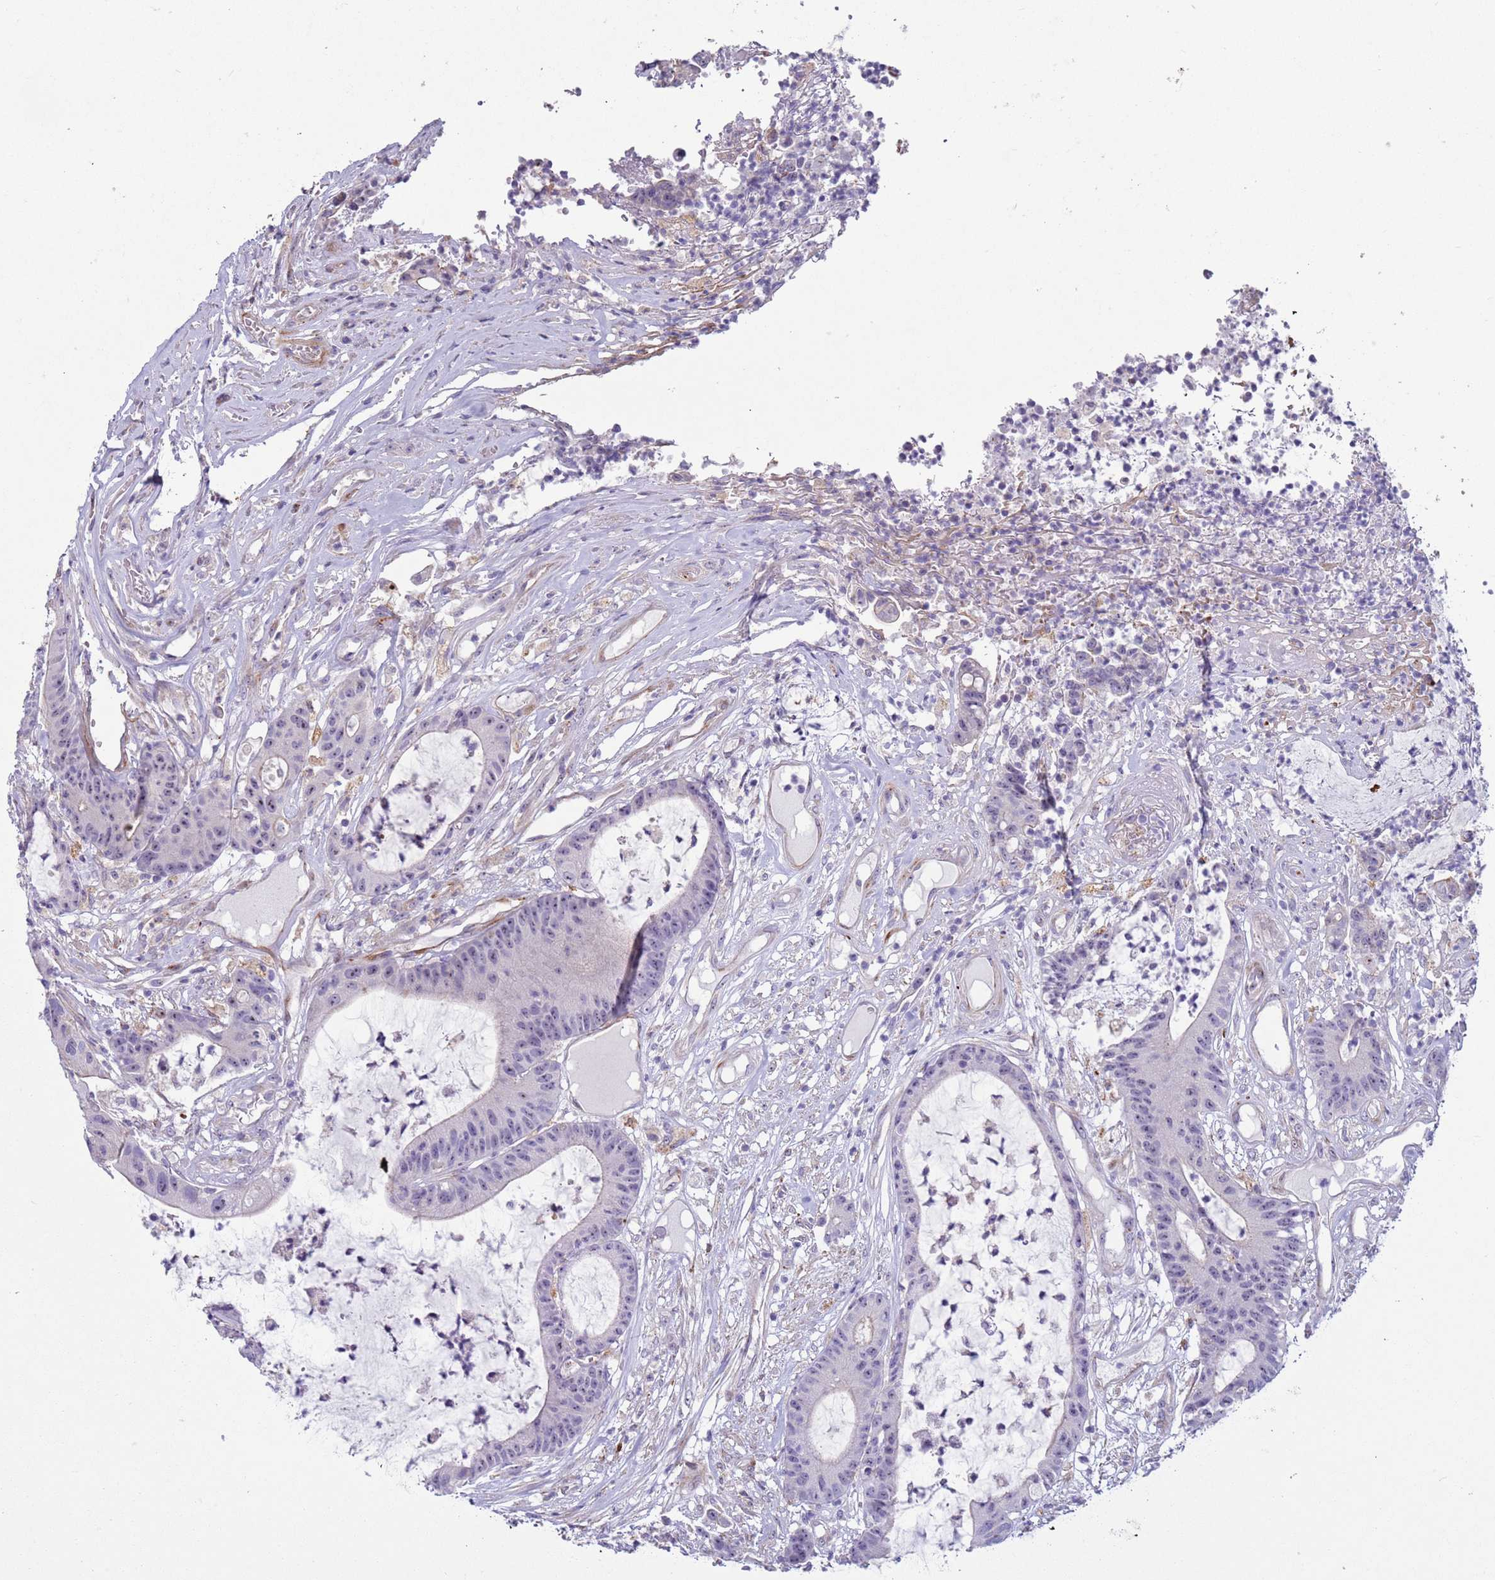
{"staining": {"intensity": "negative", "quantity": "none", "location": "none"}, "tissue": "colorectal cancer", "cell_type": "Tumor cells", "image_type": "cancer", "snomed": [{"axis": "morphology", "description": "Adenocarcinoma, NOS"}, {"axis": "topography", "description": "Colon"}], "caption": "Protein analysis of adenocarcinoma (colorectal) reveals no significant expression in tumor cells.", "gene": "HEATR1", "patient": {"sex": "female", "age": 84}}